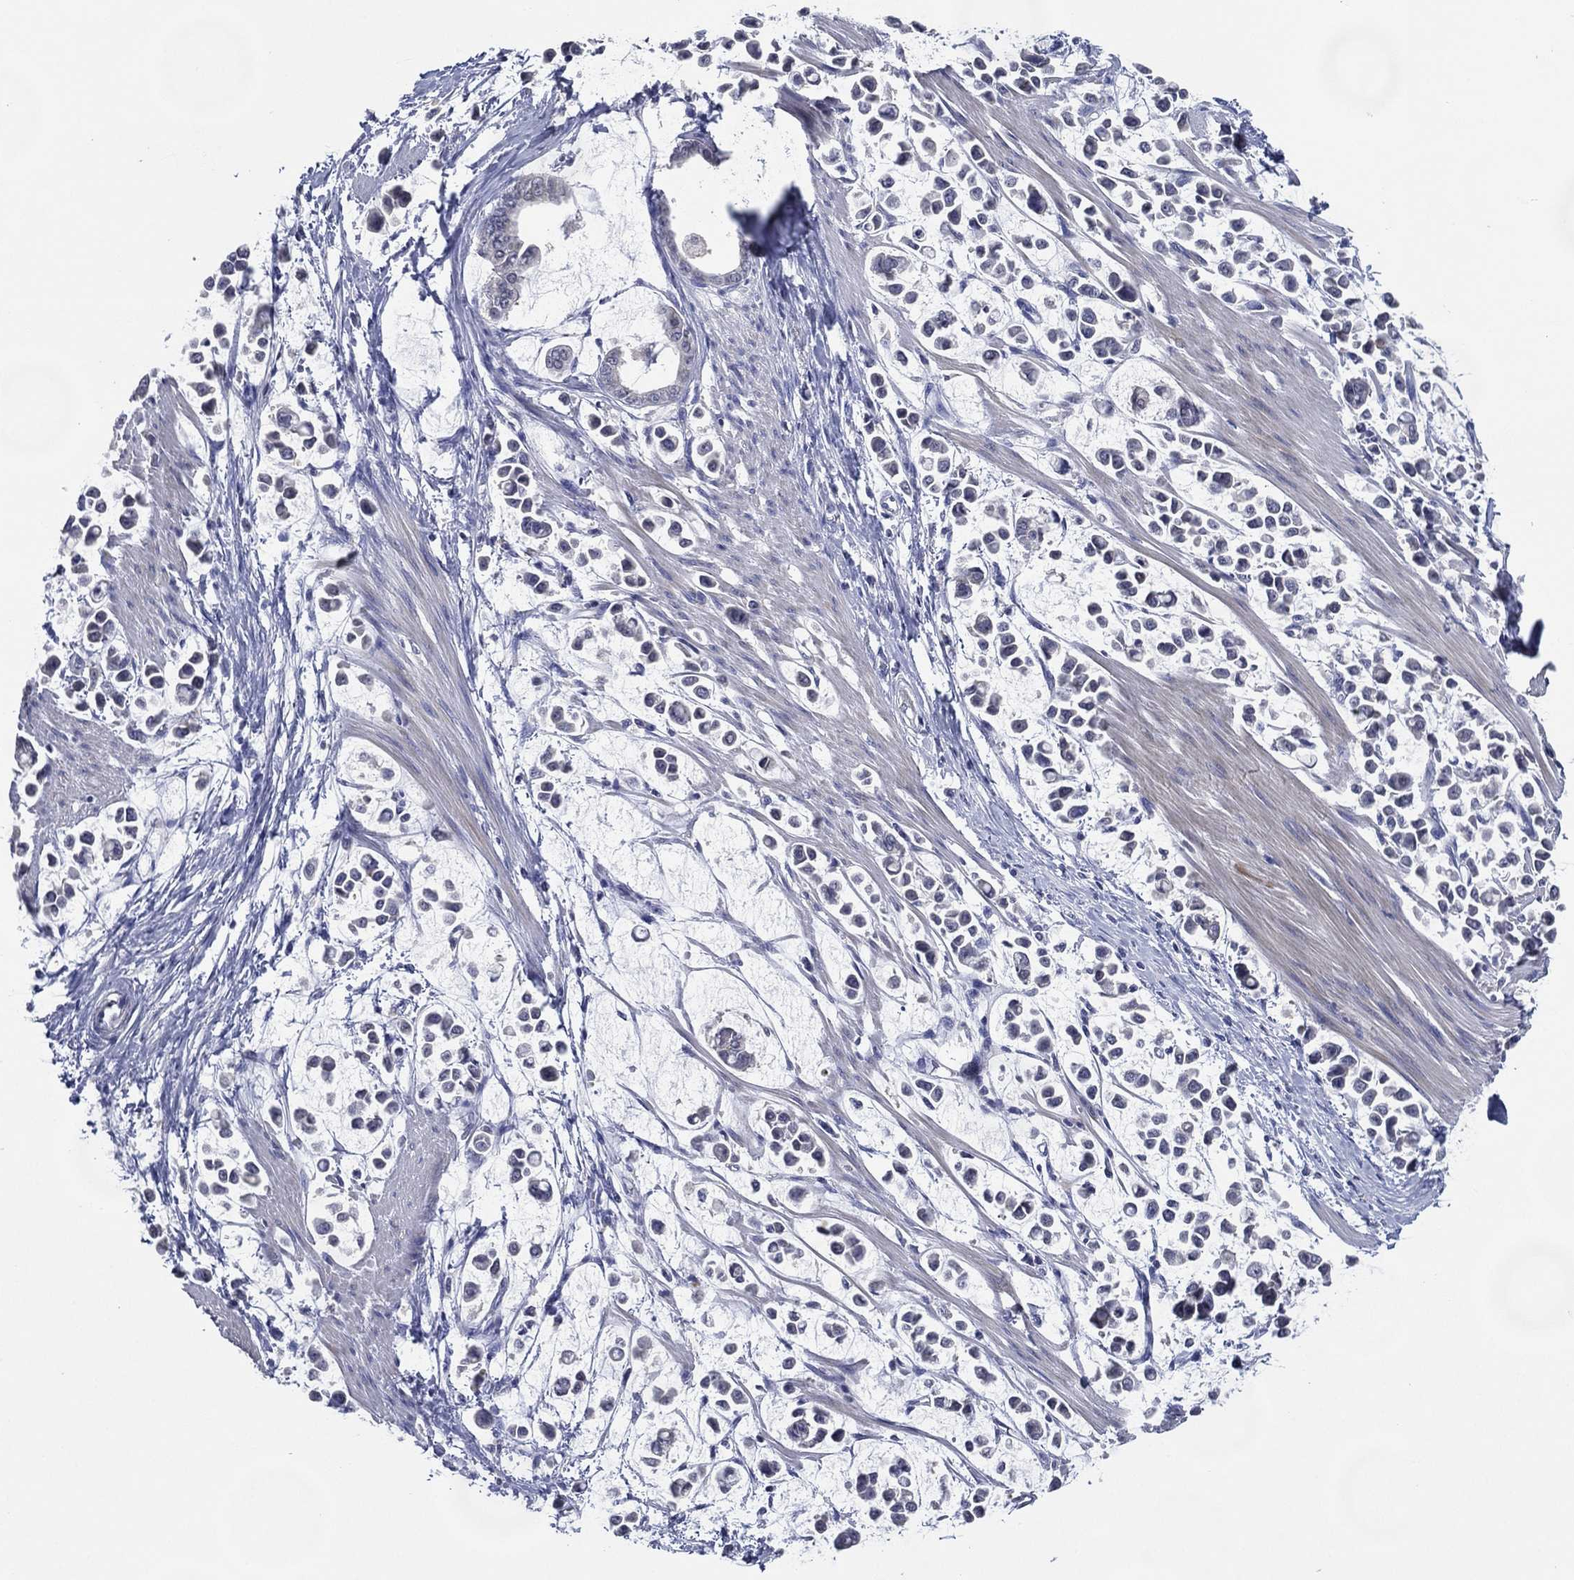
{"staining": {"intensity": "negative", "quantity": "none", "location": "none"}, "tissue": "stomach cancer", "cell_type": "Tumor cells", "image_type": "cancer", "snomed": [{"axis": "morphology", "description": "Adenocarcinoma, NOS"}, {"axis": "topography", "description": "Stomach"}], "caption": "Immunohistochemistry (IHC) histopathology image of stomach cancer (adenocarcinoma) stained for a protein (brown), which exhibits no positivity in tumor cells.", "gene": "TFAP2A", "patient": {"sex": "male", "age": 82}}